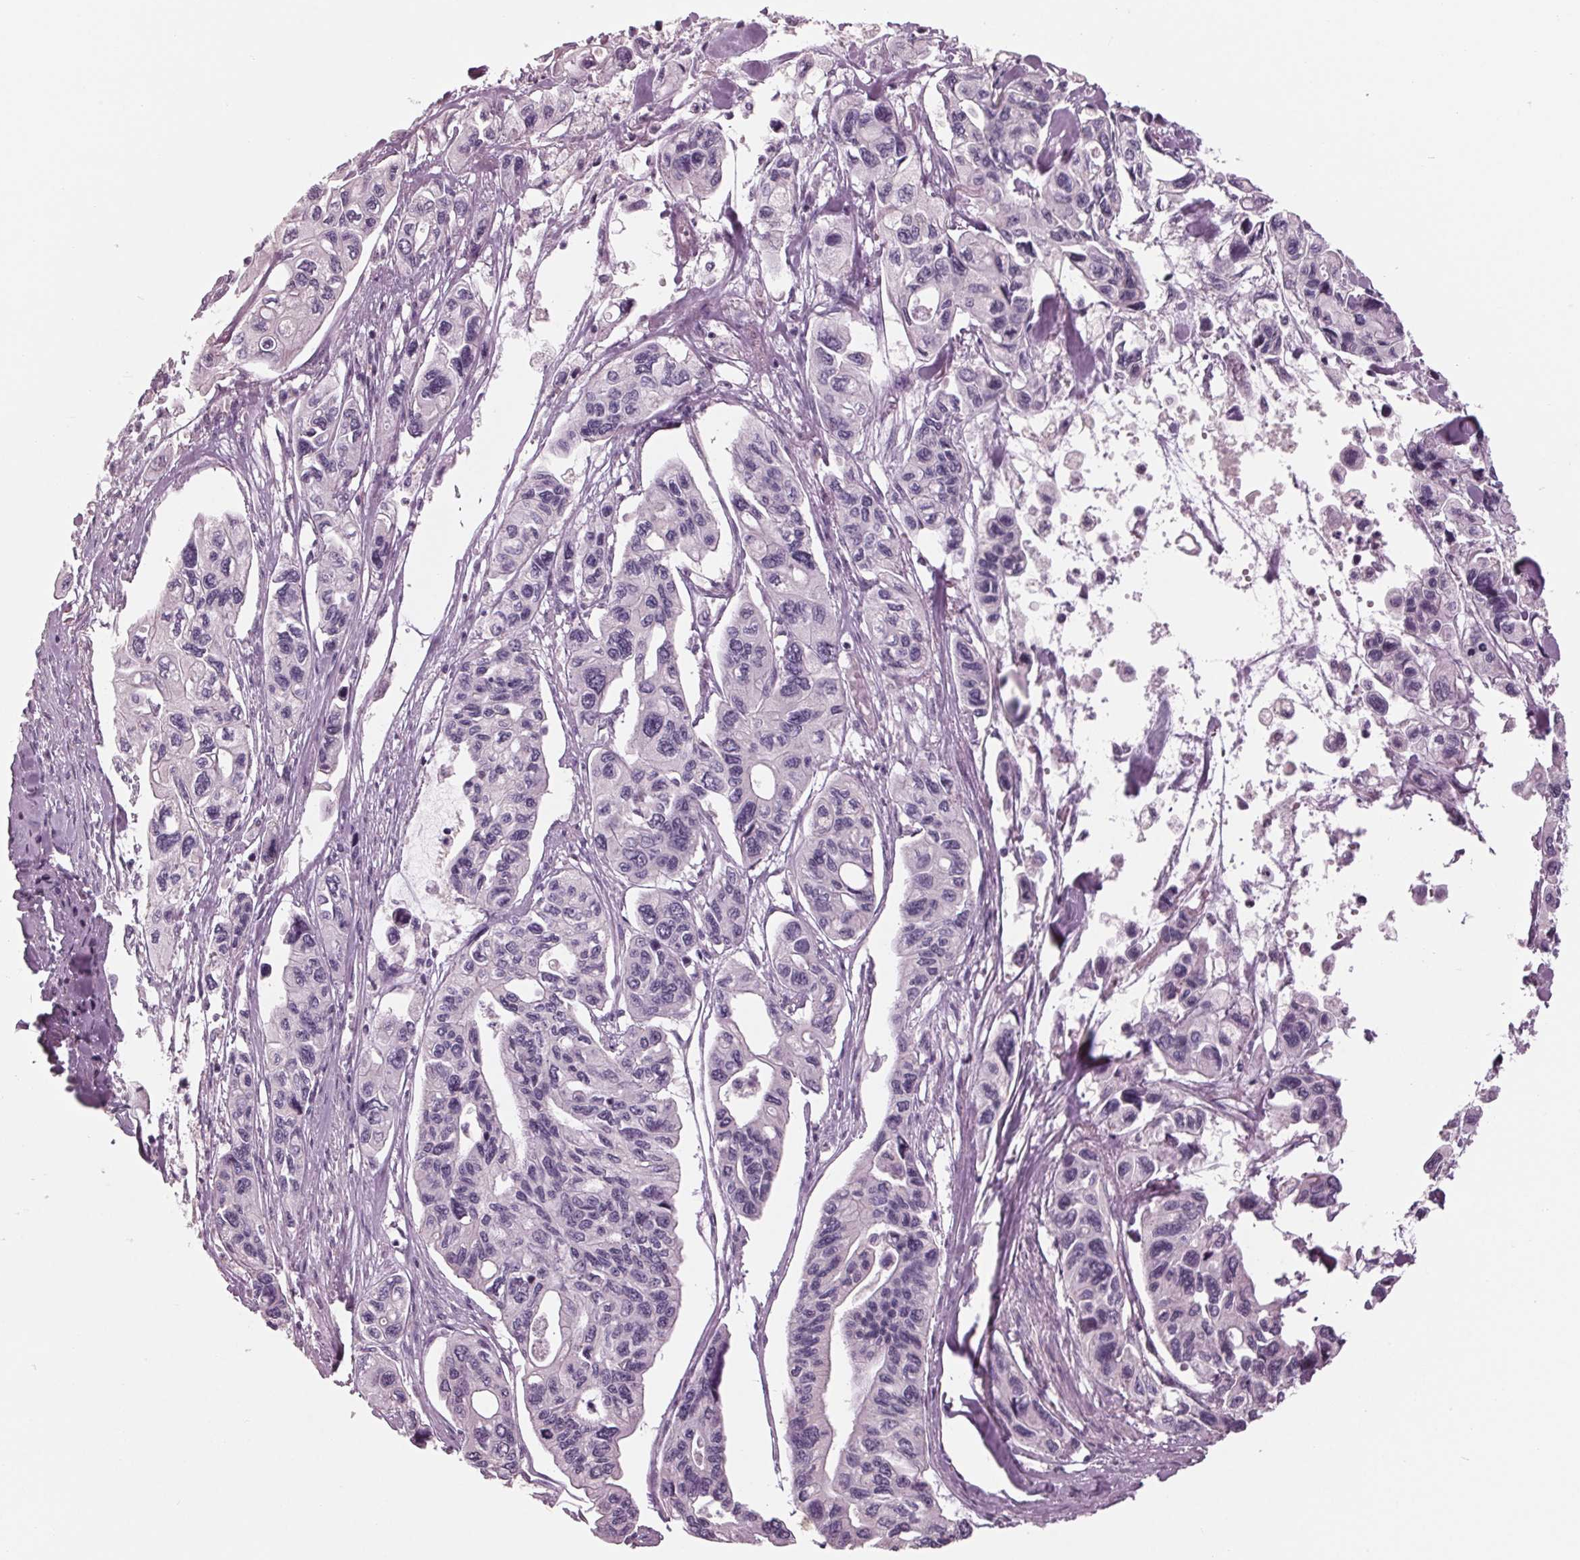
{"staining": {"intensity": "negative", "quantity": "none", "location": "none"}, "tissue": "pancreatic cancer", "cell_type": "Tumor cells", "image_type": "cancer", "snomed": [{"axis": "morphology", "description": "Adenocarcinoma, NOS"}, {"axis": "topography", "description": "Pancreas"}], "caption": "The histopathology image displays no significant expression in tumor cells of adenocarcinoma (pancreatic).", "gene": "TNNC2", "patient": {"sex": "female", "age": 76}}